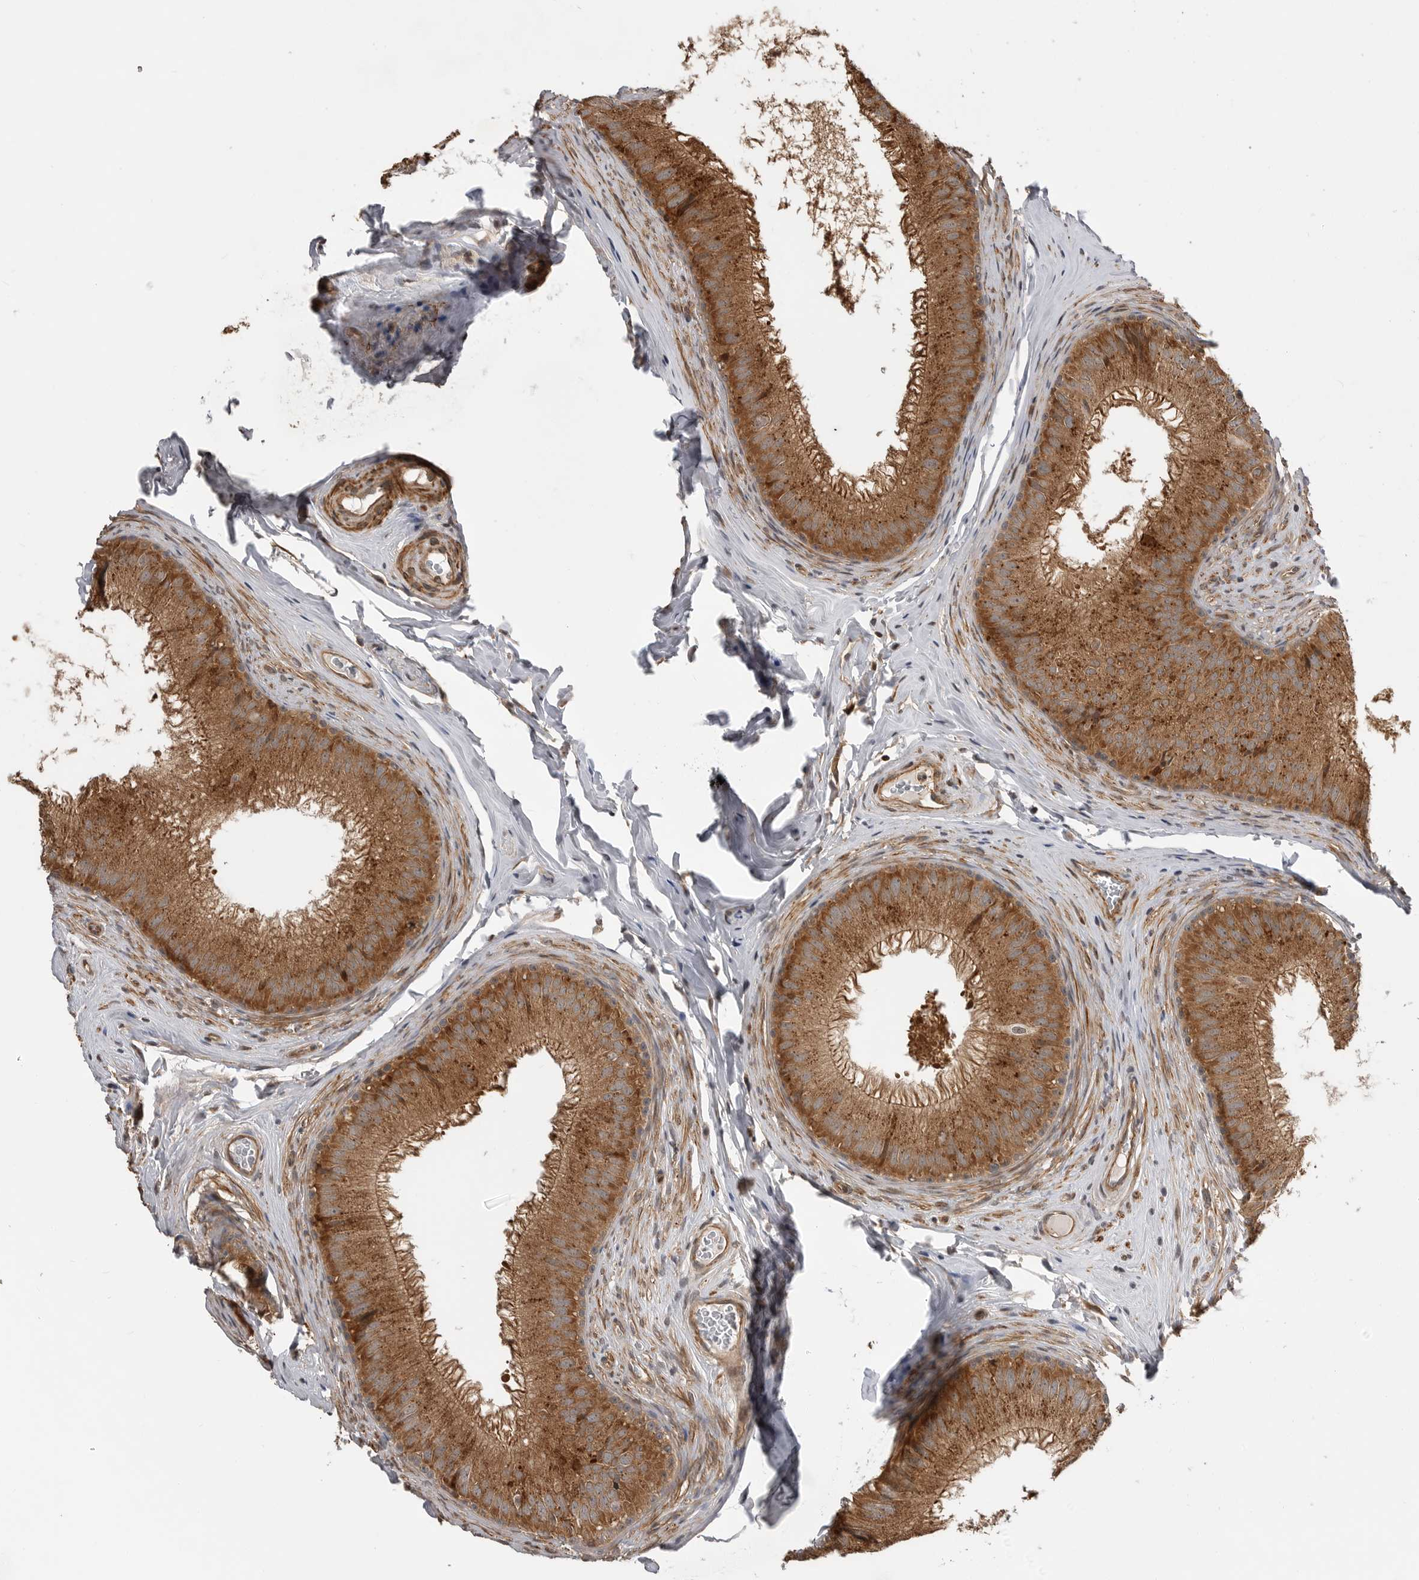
{"staining": {"intensity": "moderate", "quantity": "25%-75%", "location": "cytoplasmic/membranous"}, "tissue": "epididymis", "cell_type": "Glandular cells", "image_type": "normal", "snomed": [{"axis": "morphology", "description": "Normal tissue, NOS"}, {"axis": "topography", "description": "Epididymis"}], "caption": "Human epididymis stained with a brown dye demonstrates moderate cytoplasmic/membranous positive expression in approximately 25%-75% of glandular cells.", "gene": "TRIM56", "patient": {"sex": "male", "age": 32}}